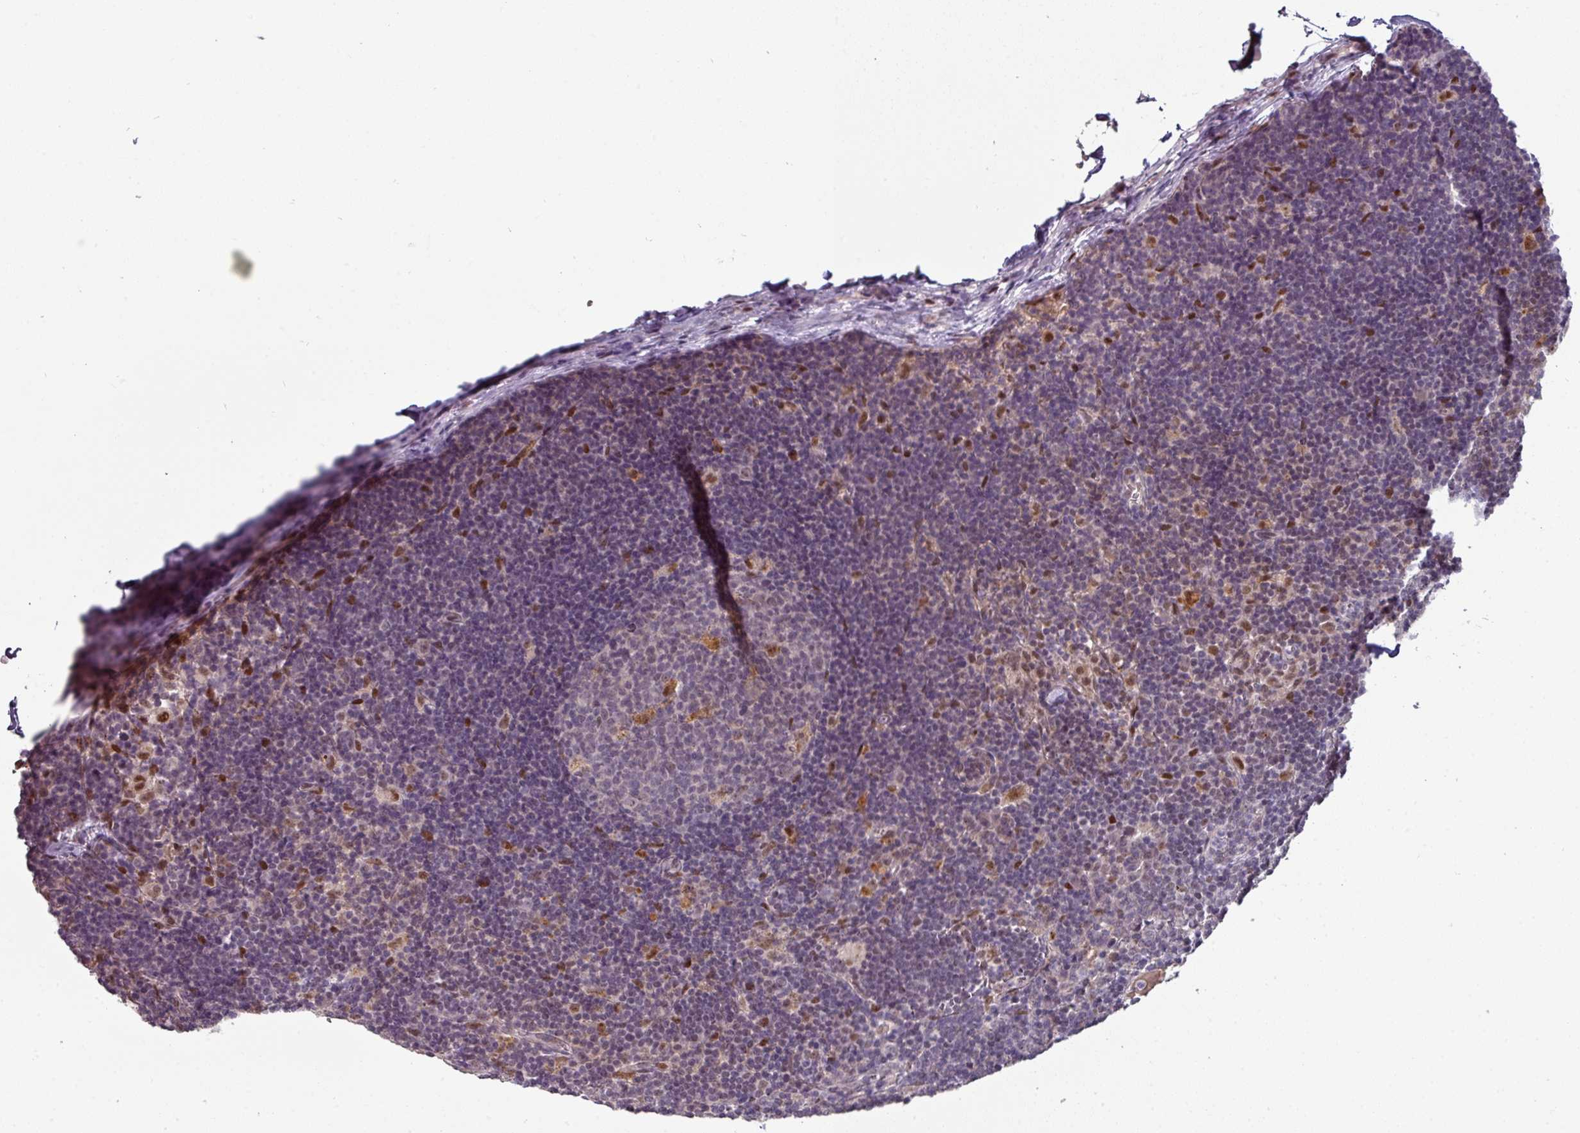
{"staining": {"intensity": "negative", "quantity": "none", "location": "none"}, "tissue": "lymph node", "cell_type": "Germinal center cells", "image_type": "normal", "snomed": [{"axis": "morphology", "description": "Normal tissue, NOS"}, {"axis": "topography", "description": "Lymph node"}], "caption": "A high-resolution micrograph shows IHC staining of benign lymph node, which demonstrates no significant expression in germinal center cells.", "gene": "SWSAP1", "patient": {"sex": "female", "age": 29}}